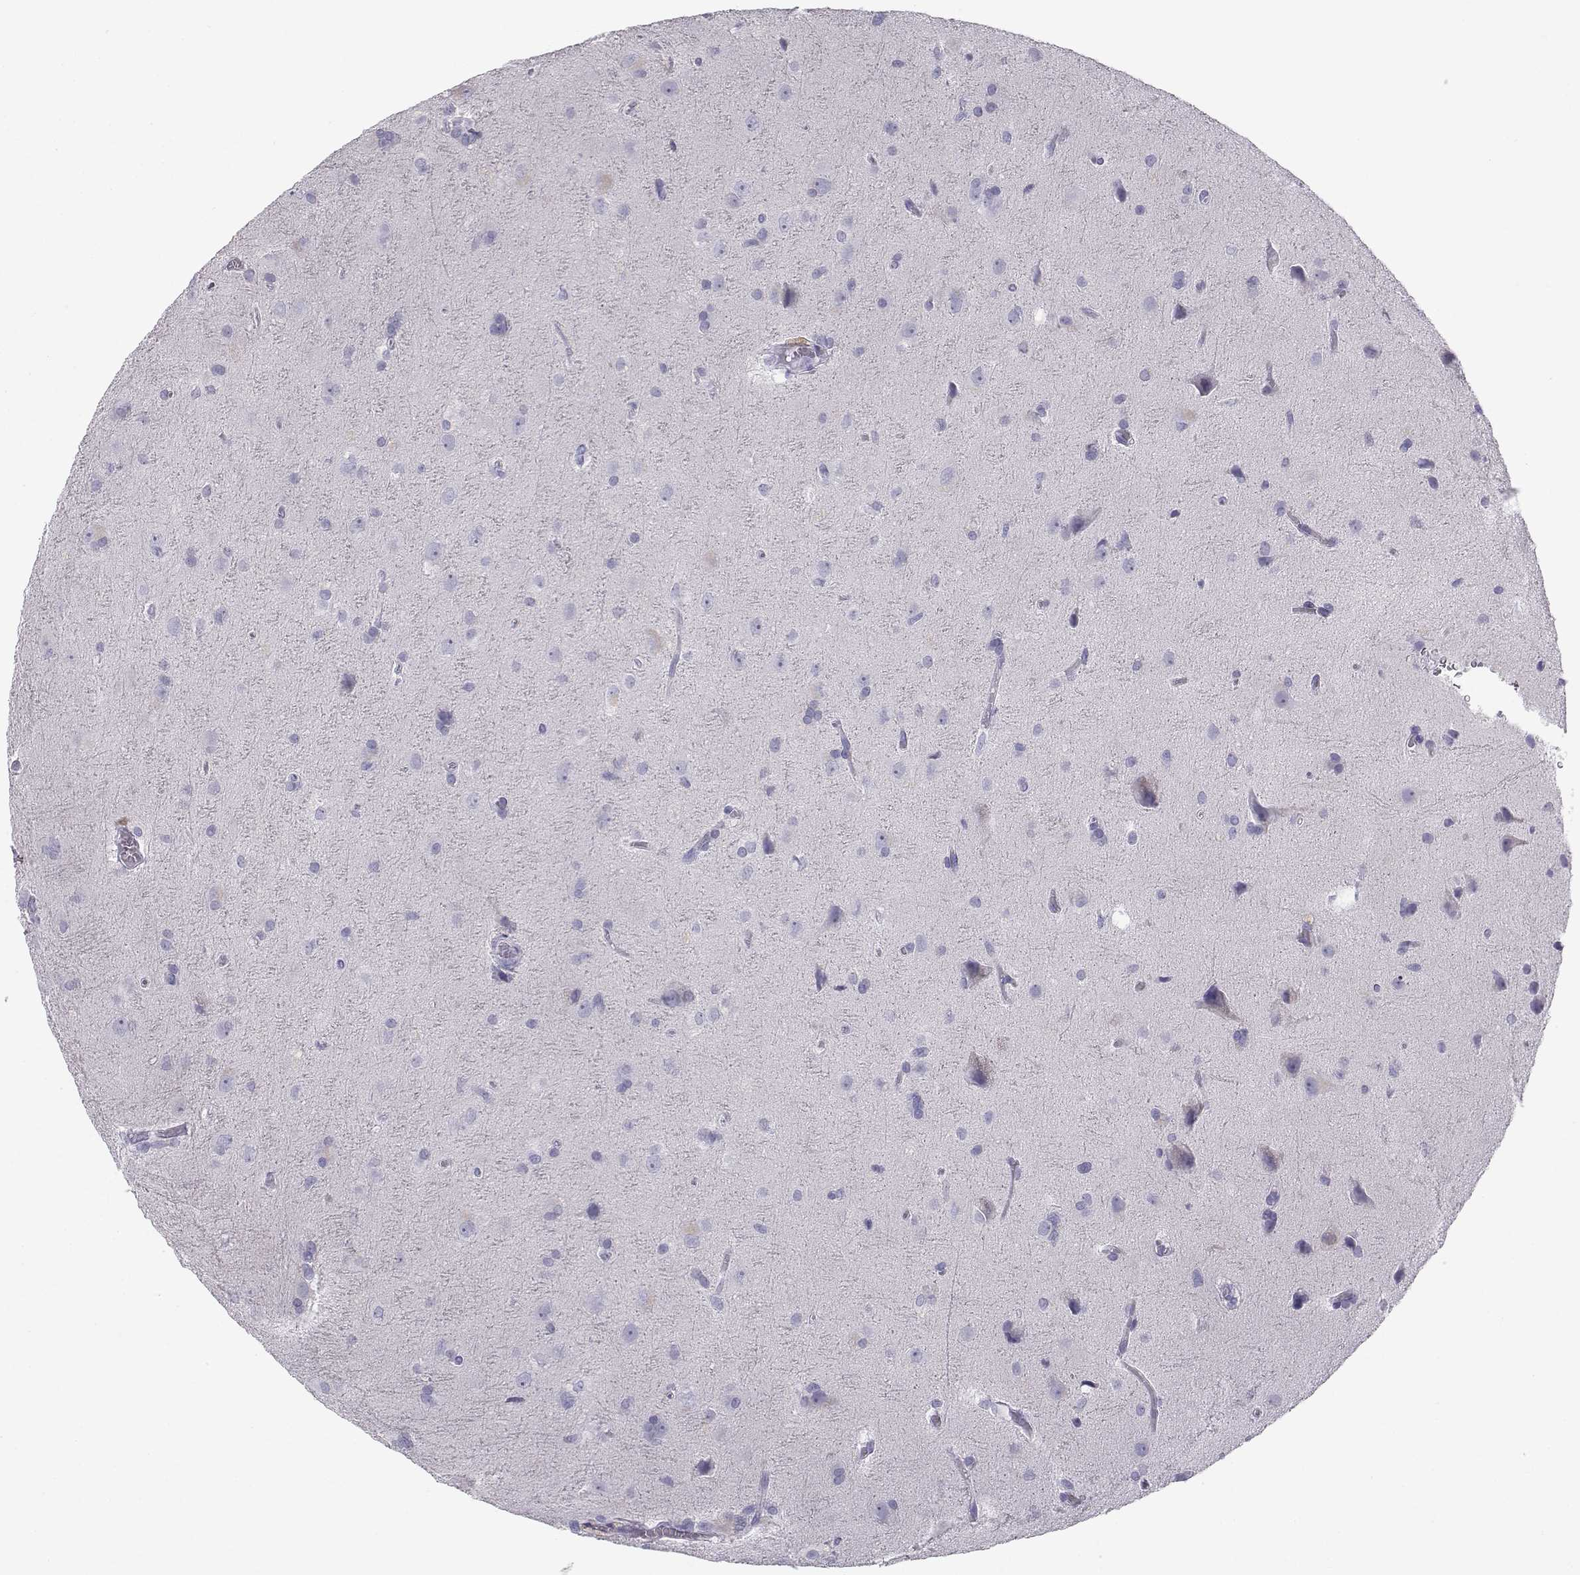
{"staining": {"intensity": "negative", "quantity": "none", "location": "none"}, "tissue": "glioma", "cell_type": "Tumor cells", "image_type": "cancer", "snomed": [{"axis": "morphology", "description": "Glioma, malignant, Low grade"}, {"axis": "topography", "description": "Brain"}], "caption": "This is an immunohistochemistry (IHC) histopathology image of malignant glioma (low-grade). There is no staining in tumor cells.", "gene": "RNASE12", "patient": {"sex": "male", "age": 58}}